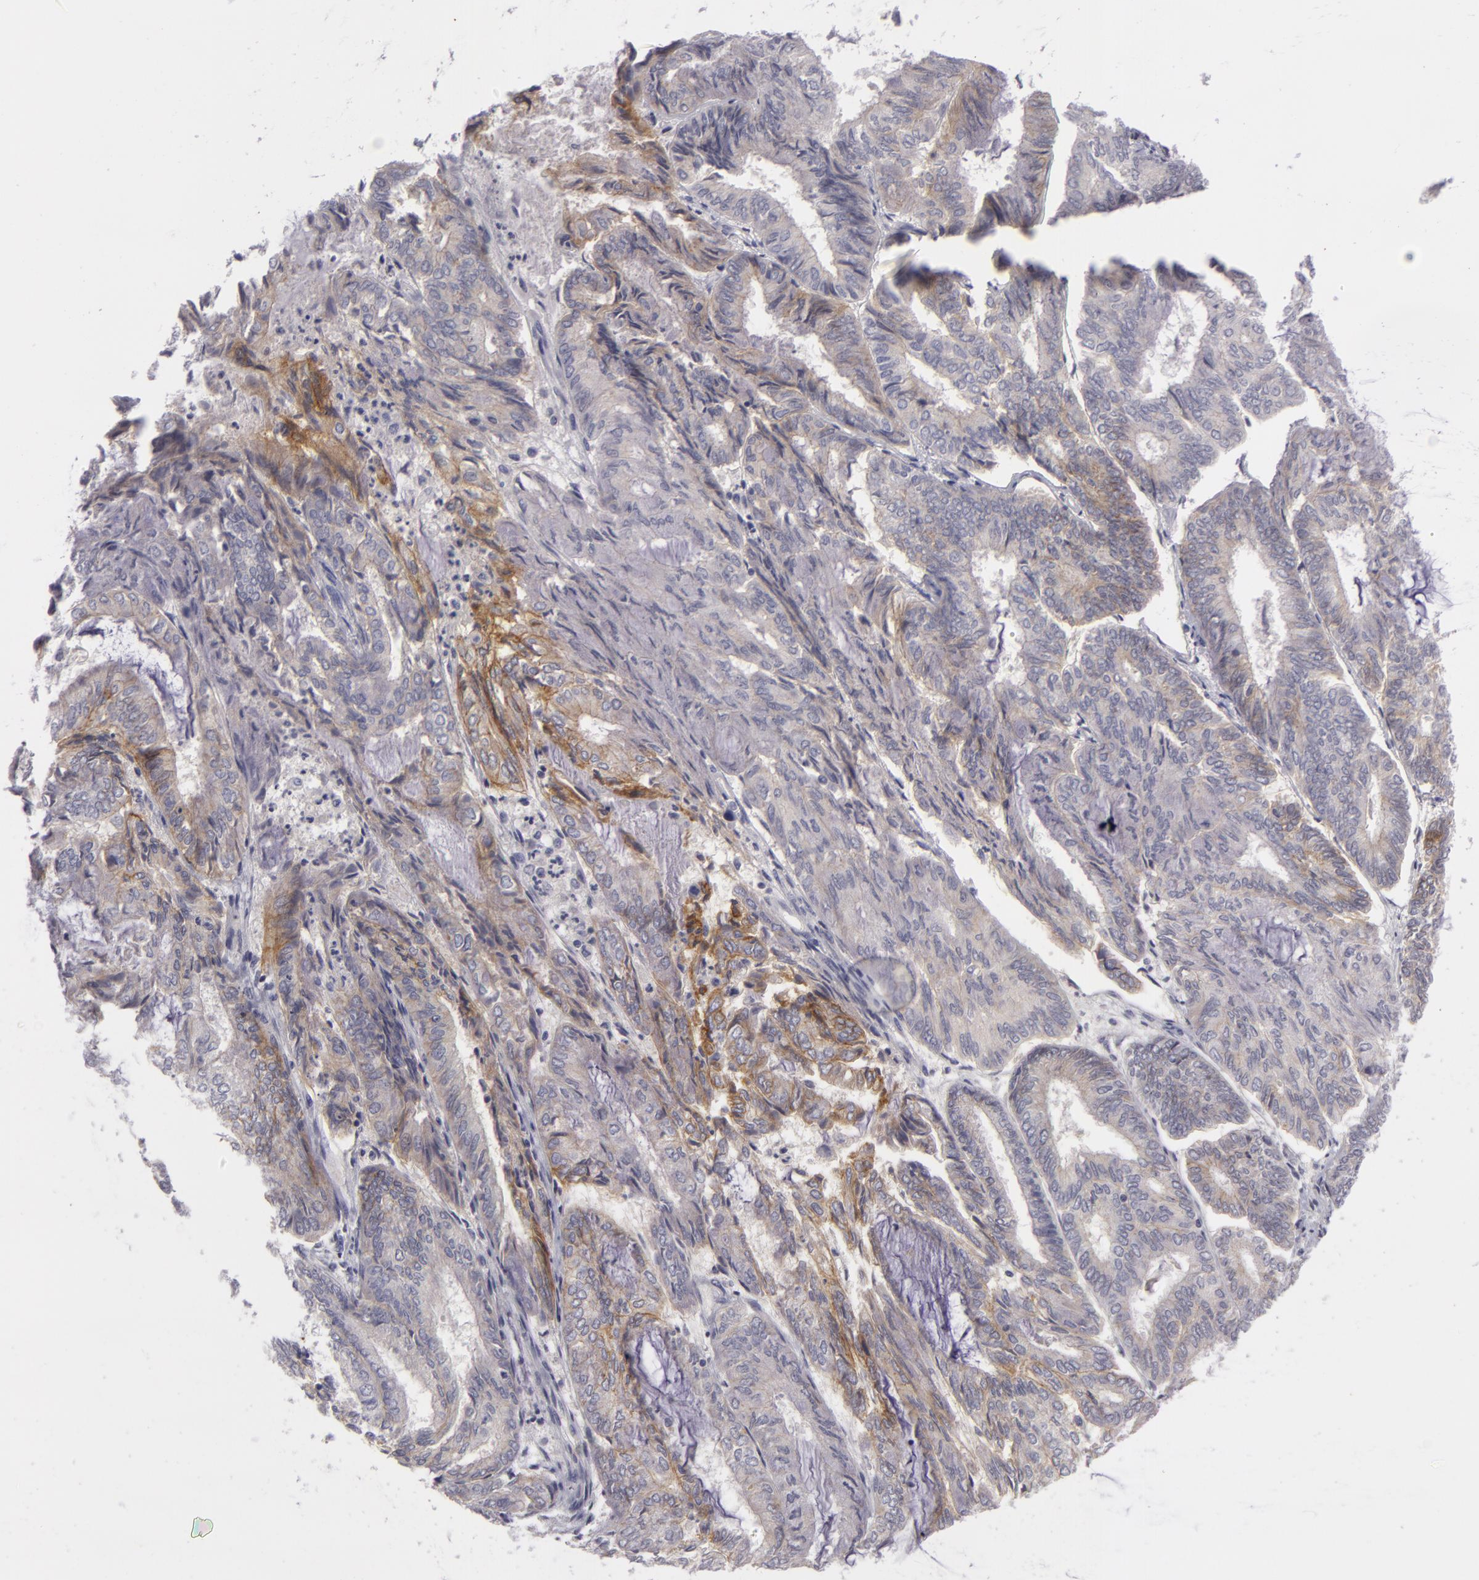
{"staining": {"intensity": "moderate", "quantity": "<25%", "location": "cytoplasmic/membranous"}, "tissue": "endometrial cancer", "cell_type": "Tumor cells", "image_type": "cancer", "snomed": [{"axis": "morphology", "description": "Adenocarcinoma, NOS"}, {"axis": "topography", "description": "Endometrium"}], "caption": "Endometrial adenocarcinoma was stained to show a protein in brown. There is low levels of moderate cytoplasmic/membranous staining in approximately <25% of tumor cells.", "gene": "NLGN4X", "patient": {"sex": "female", "age": 59}}